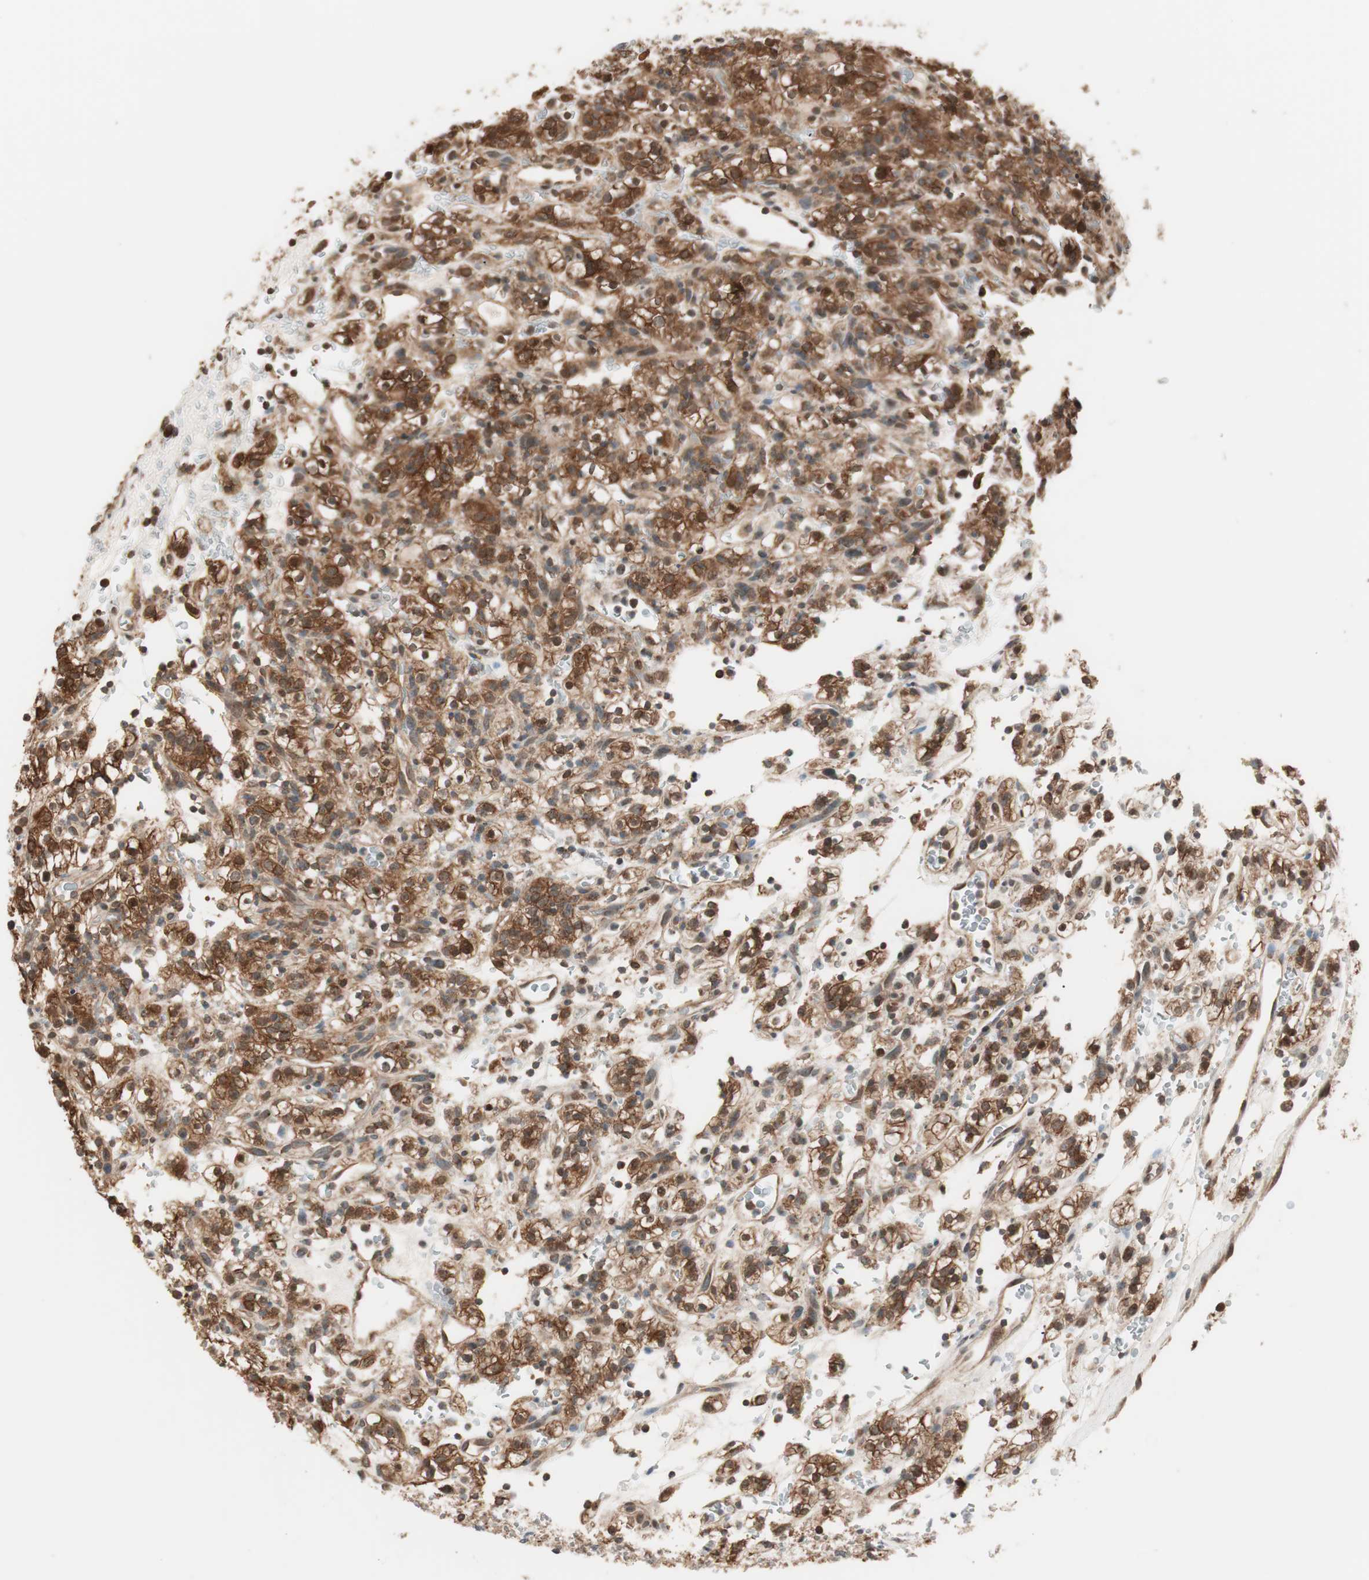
{"staining": {"intensity": "strong", "quantity": ">75%", "location": "cytoplasmic/membranous"}, "tissue": "renal cancer", "cell_type": "Tumor cells", "image_type": "cancer", "snomed": [{"axis": "morphology", "description": "Normal tissue, NOS"}, {"axis": "morphology", "description": "Adenocarcinoma, NOS"}, {"axis": "topography", "description": "Kidney"}], "caption": "Immunohistochemical staining of human renal cancer displays high levels of strong cytoplasmic/membranous staining in about >75% of tumor cells.", "gene": "FBXO5", "patient": {"sex": "female", "age": 72}}